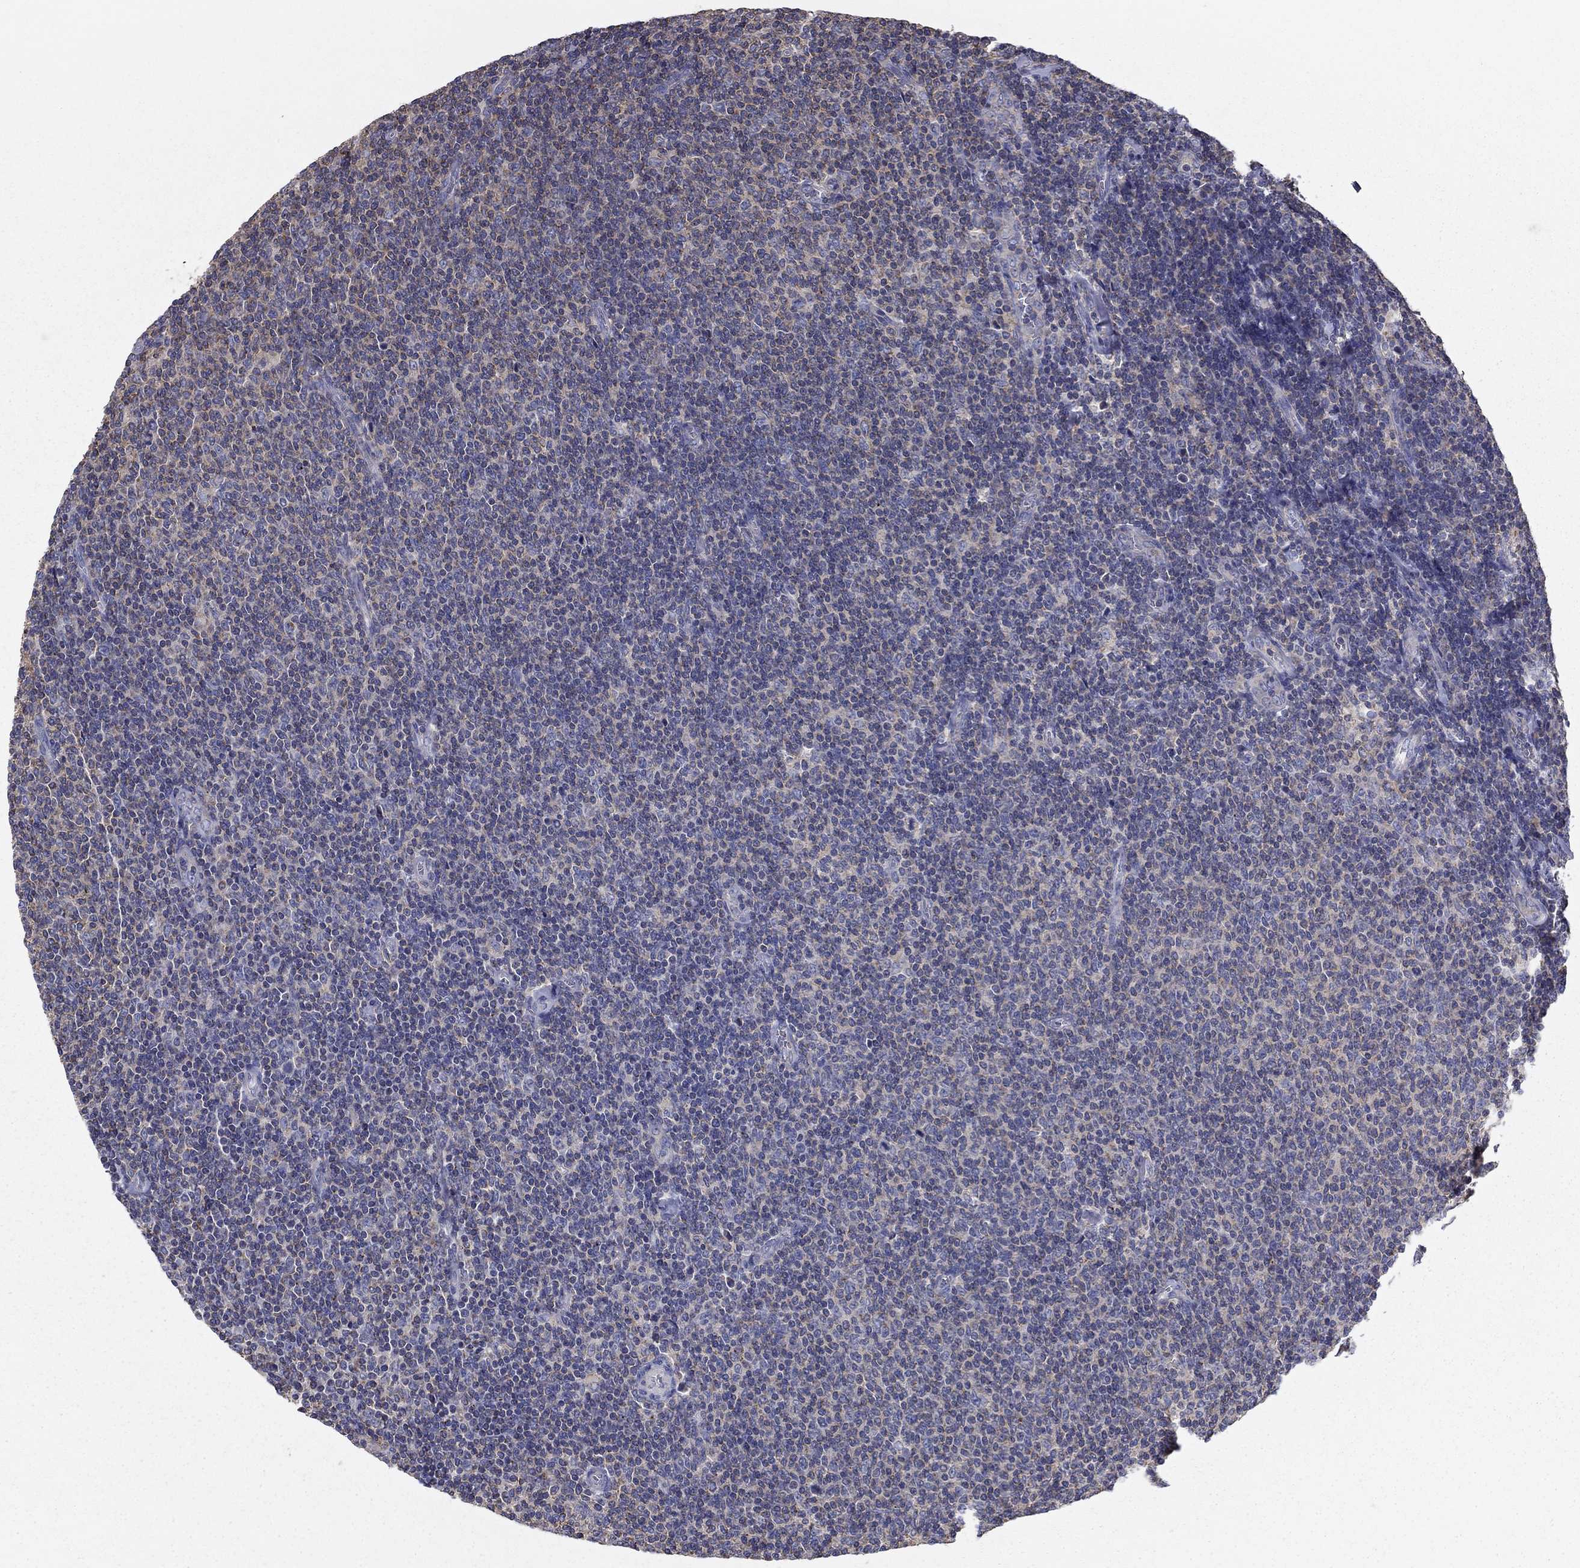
{"staining": {"intensity": "negative", "quantity": "none", "location": "none"}, "tissue": "lymphoma", "cell_type": "Tumor cells", "image_type": "cancer", "snomed": [{"axis": "morphology", "description": "Malignant lymphoma, non-Hodgkin's type, Low grade"}, {"axis": "topography", "description": "Lymph node"}], "caption": "Tumor cells show no significant expression in lymphoma. (Immunohistochemistry, brightfield microscopy, high magnification).", "gene": "NME5", "patient": {"sex": "male", "age": 52}}